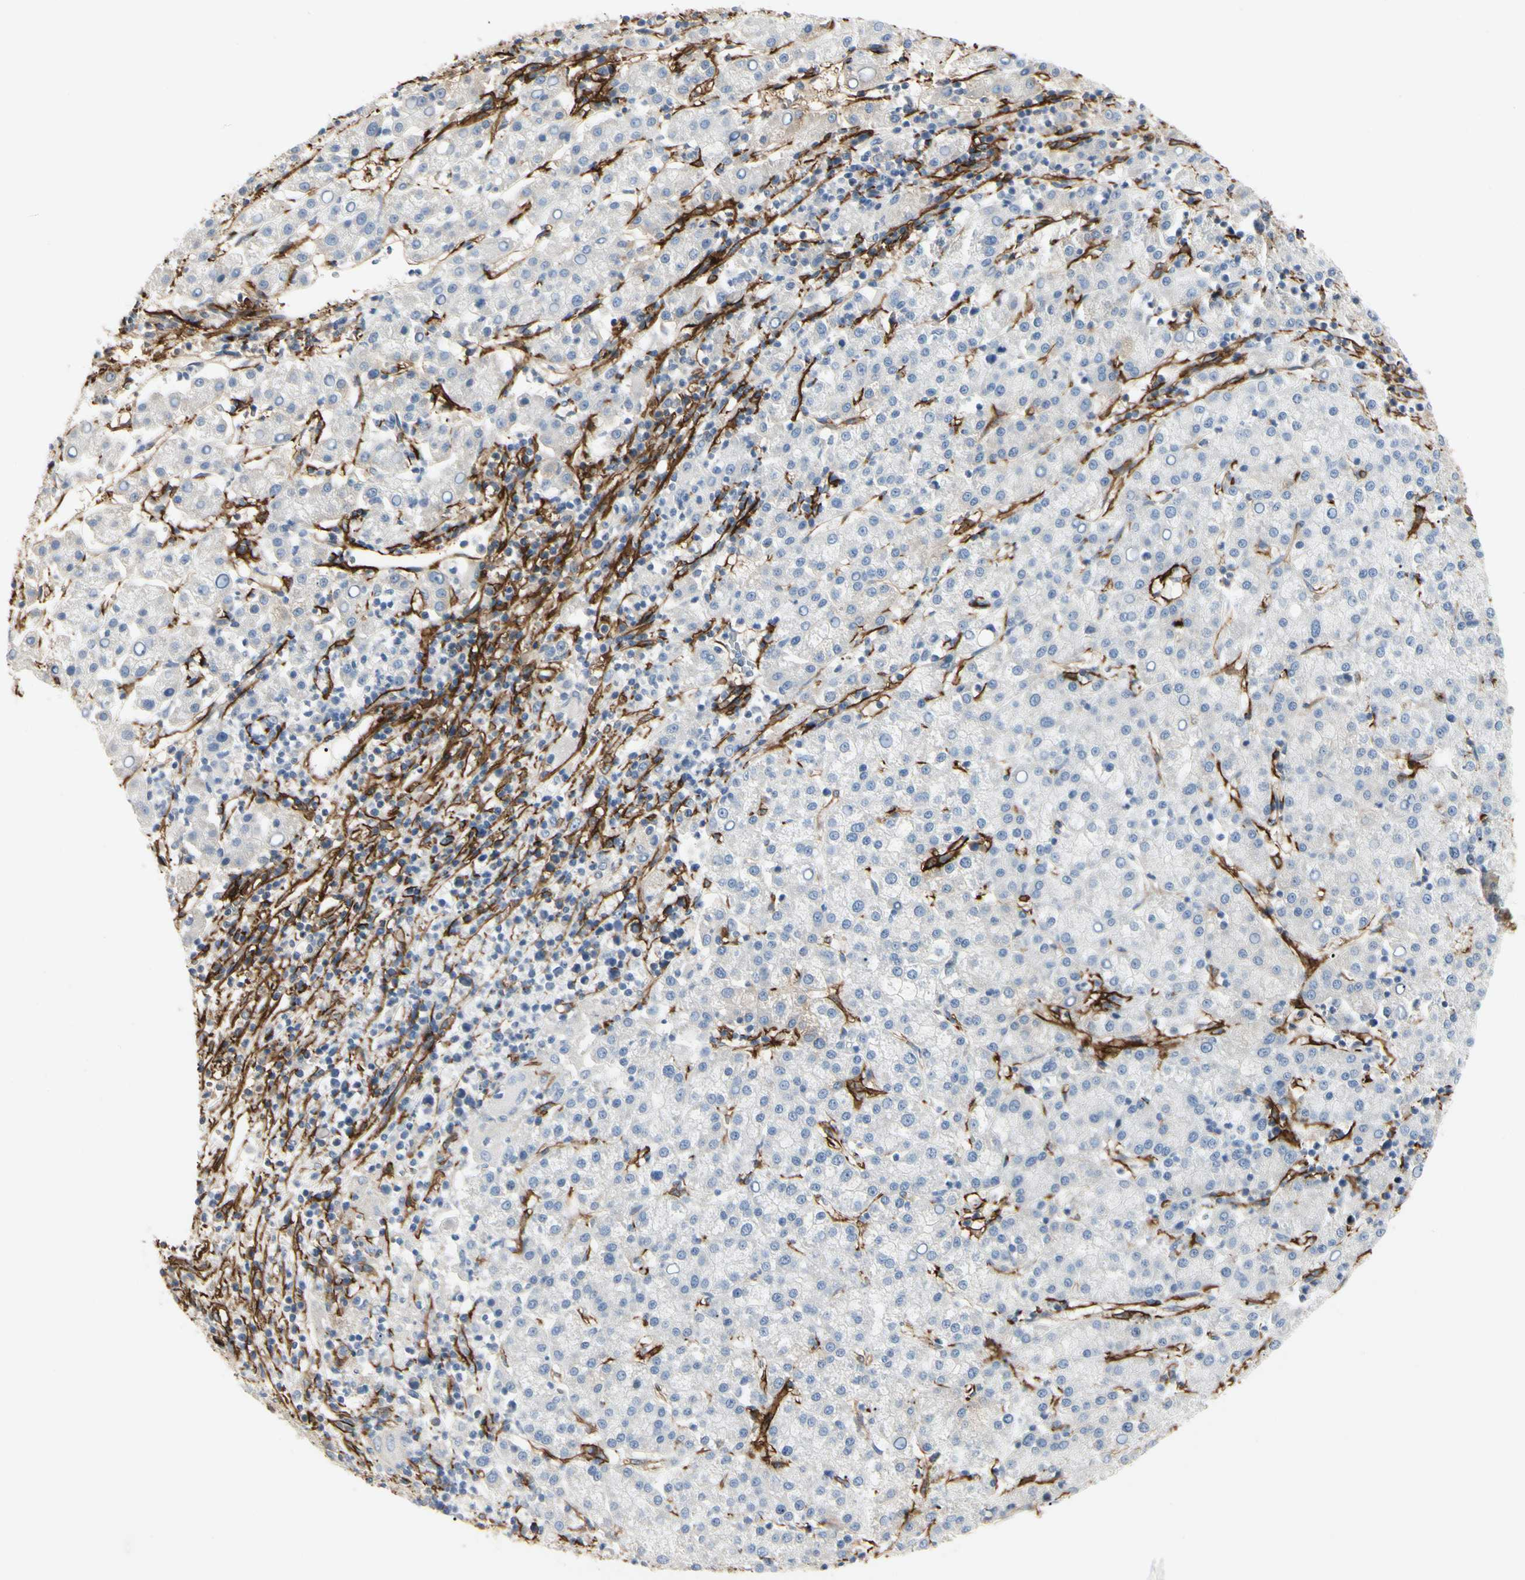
{"staining": {"intensity": "negative", "quantity": "none", "location": "none"}, "tissue": "liver cancer", "cell_type": "Tumor cells", "image_type": "cancer", "snomed": [{"axis": "morphology", "description": "Carcinoma, Hepatocellular, NOS"}, {"axis": "topography", "description": "Liver"}], "caption": "Tumor cells show no significant staining in liver cancer (hepatocellular carcinoma). (DAB immunohistochemistry (IHC) with hematoxylin counter stain).", "gene": "GGT5", "patient": {"sex": "female", "age": 58}}